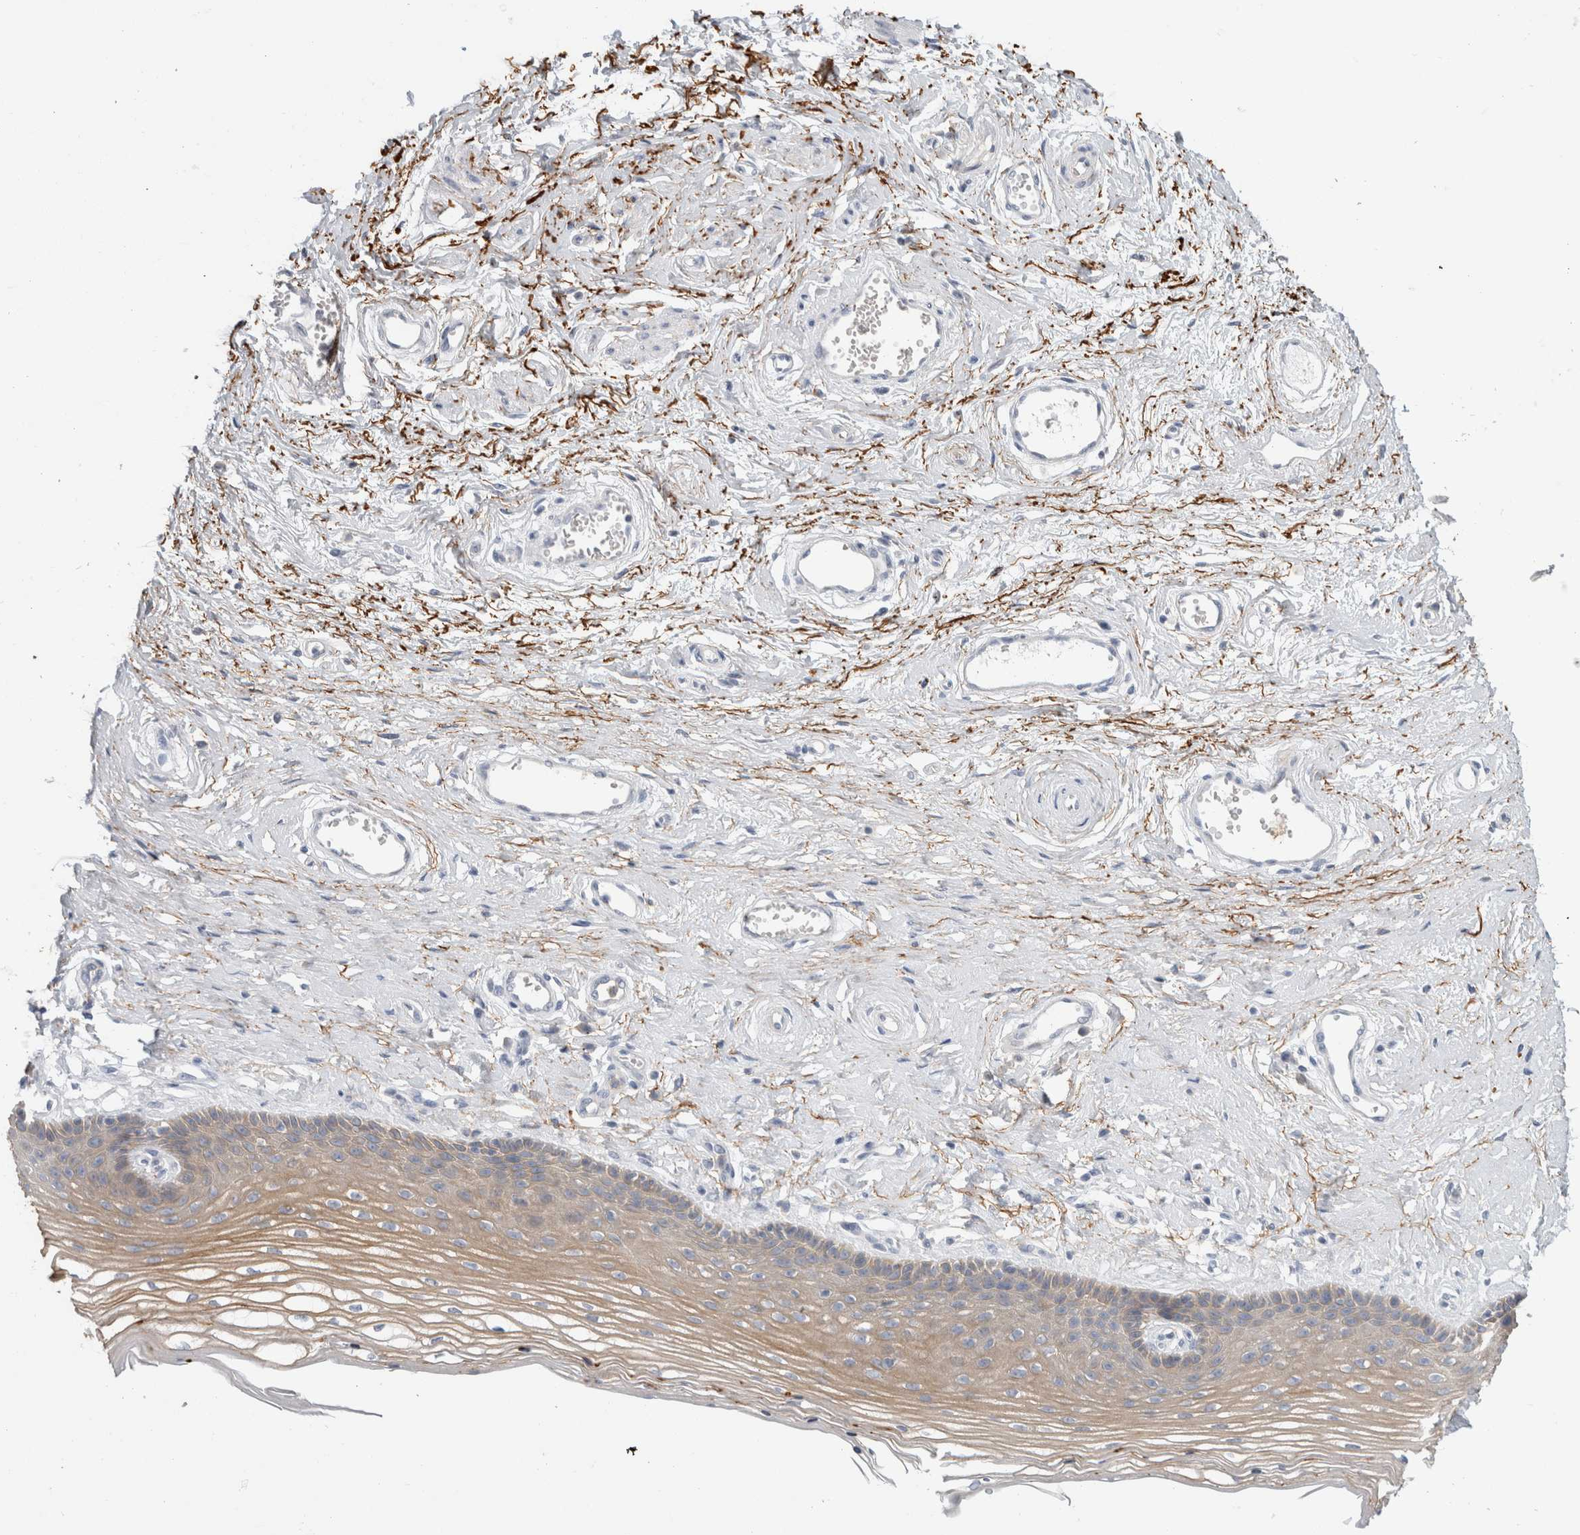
{"staining": {"intensity": "weak", "quantity": "25%-75%", "location": "cytoplasmic/membranous"}, "tissue": "vagina", "cell_type": "Squamous epithelial cells", "image_type": "normal", "snomed": [{"axis": "morphology", "description": "Normal tissue, NOS"}, {"axis": "topography", "description": "Vagina"}], "caption": "Approximately 25%-75% of squamous epithelial cells in normal vagina demonstrate weak cytoplasmic/membranous protein expression as visualized by brown immunohistochemical staining.", "gene": "CD55", "patient": {"sex": "female", "age": 46}}